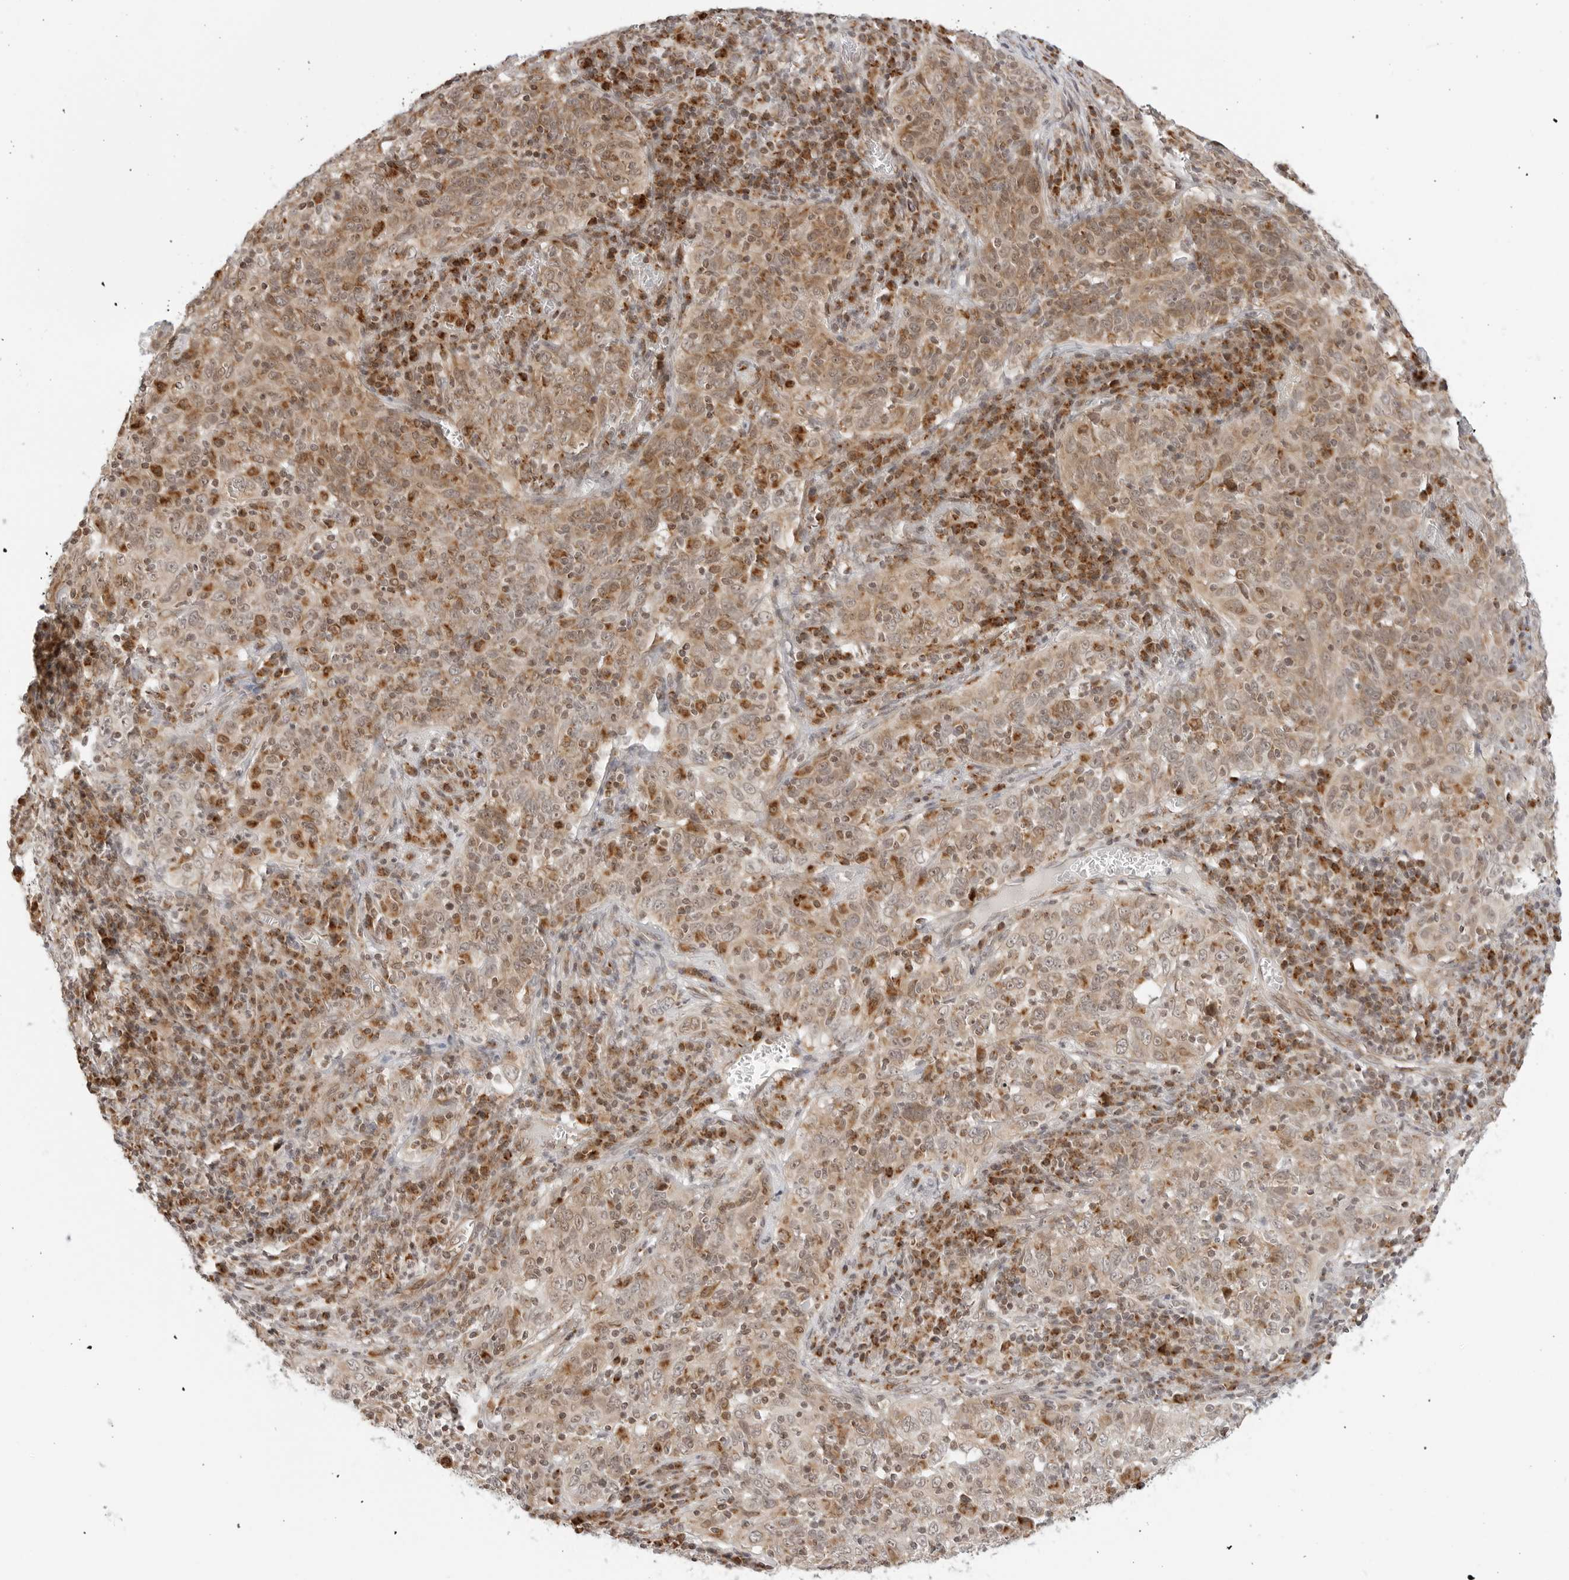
{"staining": {"intensity": "moderate", "quantity": ">75%", "location": "cytoplasmic/membranous"}, "tissue": "cervical cancer", "cell_type": "Tumor cells", "image_type": "cancer", "snomed": [{"axis": "morphology", "description": "Squamous cell carcinoma, NOS"}, {"axis": "topography", "description": "Cervix"}], "caption": "Cervical squamous cell carcinoma stained with DAB (3,3'-diaminobenzidine) IHC reveals medium levels of moderate cytoplasmic/membranous expression in about >75% of tumor cells. The protein is stained brown, and the nuclei are stained in blue (DAB (3,3'-diaminobenzidine) IHC with brightfield microscopy, high magnification).", "gene": "POLR3GL", "patient": {"sex": "female", "age": 46}}